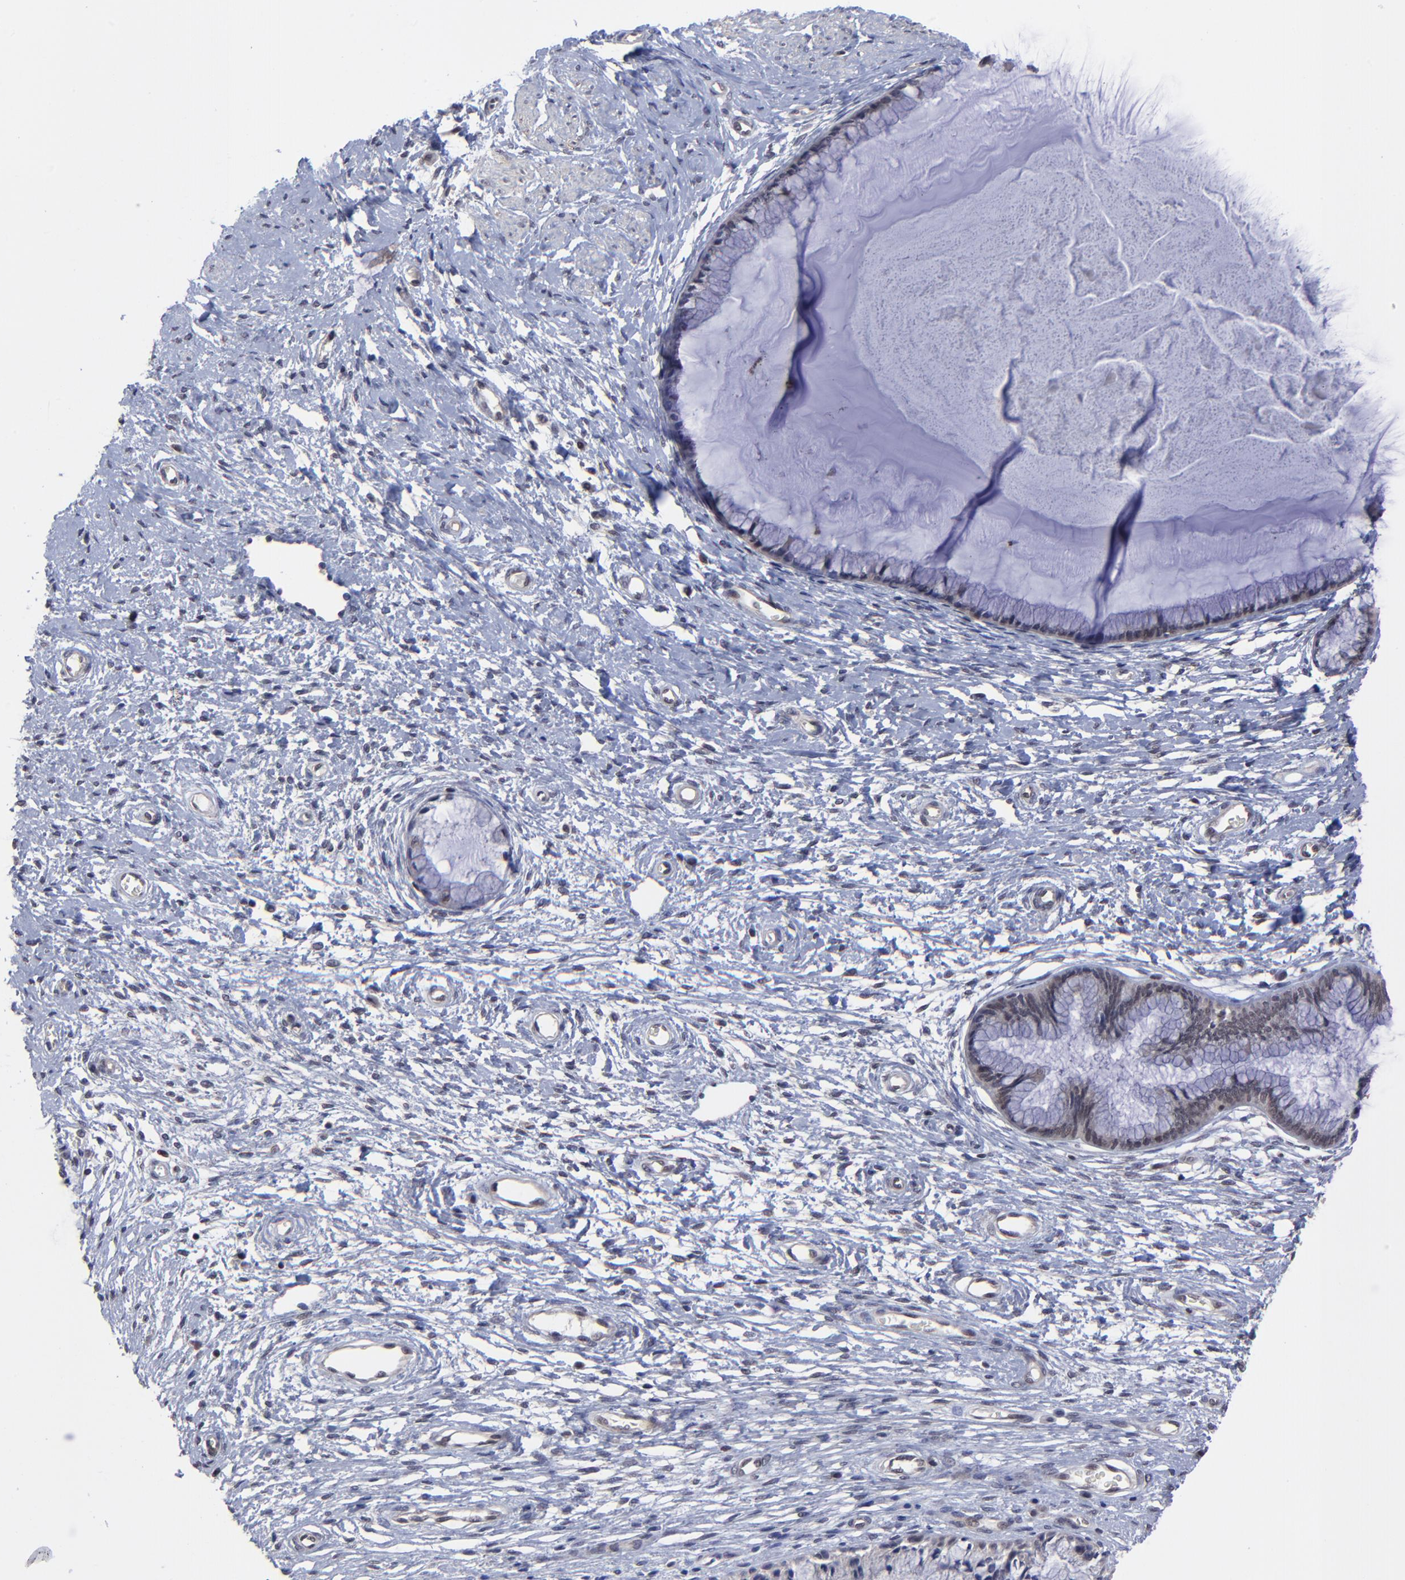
{"staining": {"intensity": "weak", "quantity": ">75%", "location": "cytoplasmic/membranous"}, "tissue": "cervix", "cell_type": "Glandular cells", "image_type": "normal", "snomed": [{"axis": "morphology", "description": "Normal tissue, NOS"}, {"axis": "topography", "description": "Cervix"}], "caption": "Unremarkable cervix was stained to show a protein in brown. There is low levels of weak cytoplasmic/membranous positivity in approximately >75% of glandular cells. Nuclei are stained in blue.", "gene": "ZNF419", "patient": {"sex": "female", "age": 27}}